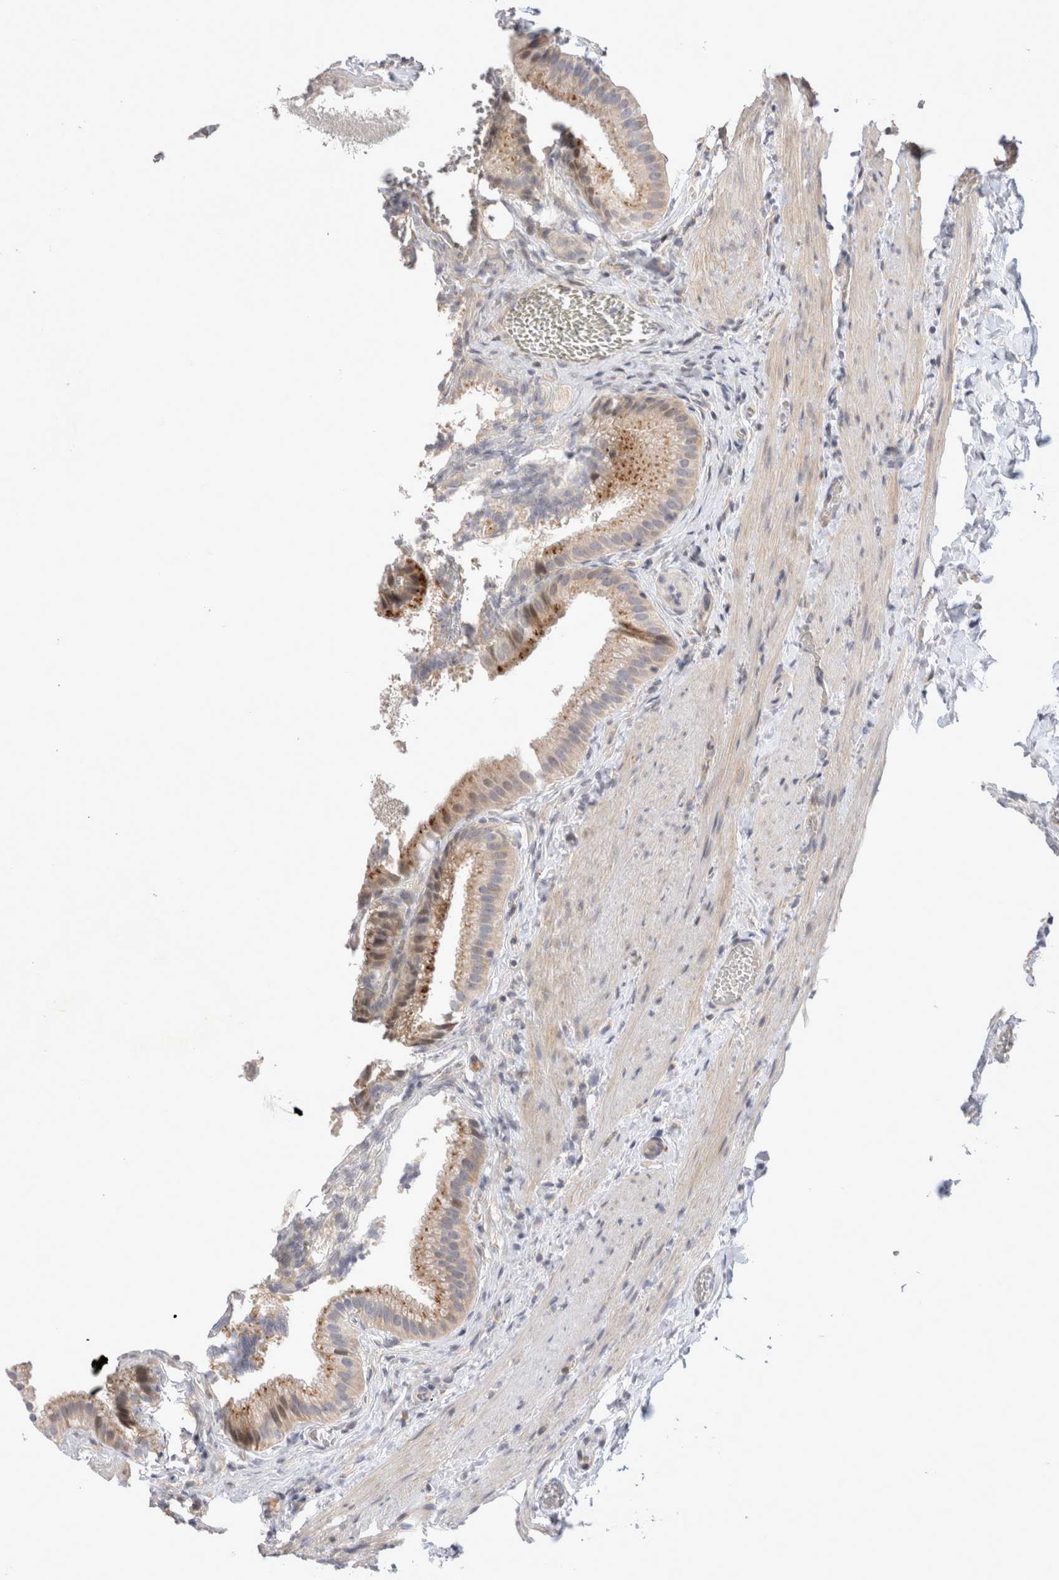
{"staining": {"intensity": "moderate", "quantity": "<25%", "location": "cytoplasmic/membranous"}, "tissue": "gallbladder", "cell_type": "Glandular cells", "image_type": "normal", "snomed": [{"axis": "morphology", "description": "Normal tissue, NOS"}, {"axis": "topography", "description": "Gallbladder"}], "caption": "Protein staining reveals moderate cytoplasmic/membranous expression in approximately <25% of glandular cells in benign gallbladder. Nuclei are stained in blue.", "gene": "TCF4", "patient": {"sex": "male", "age": 38}}